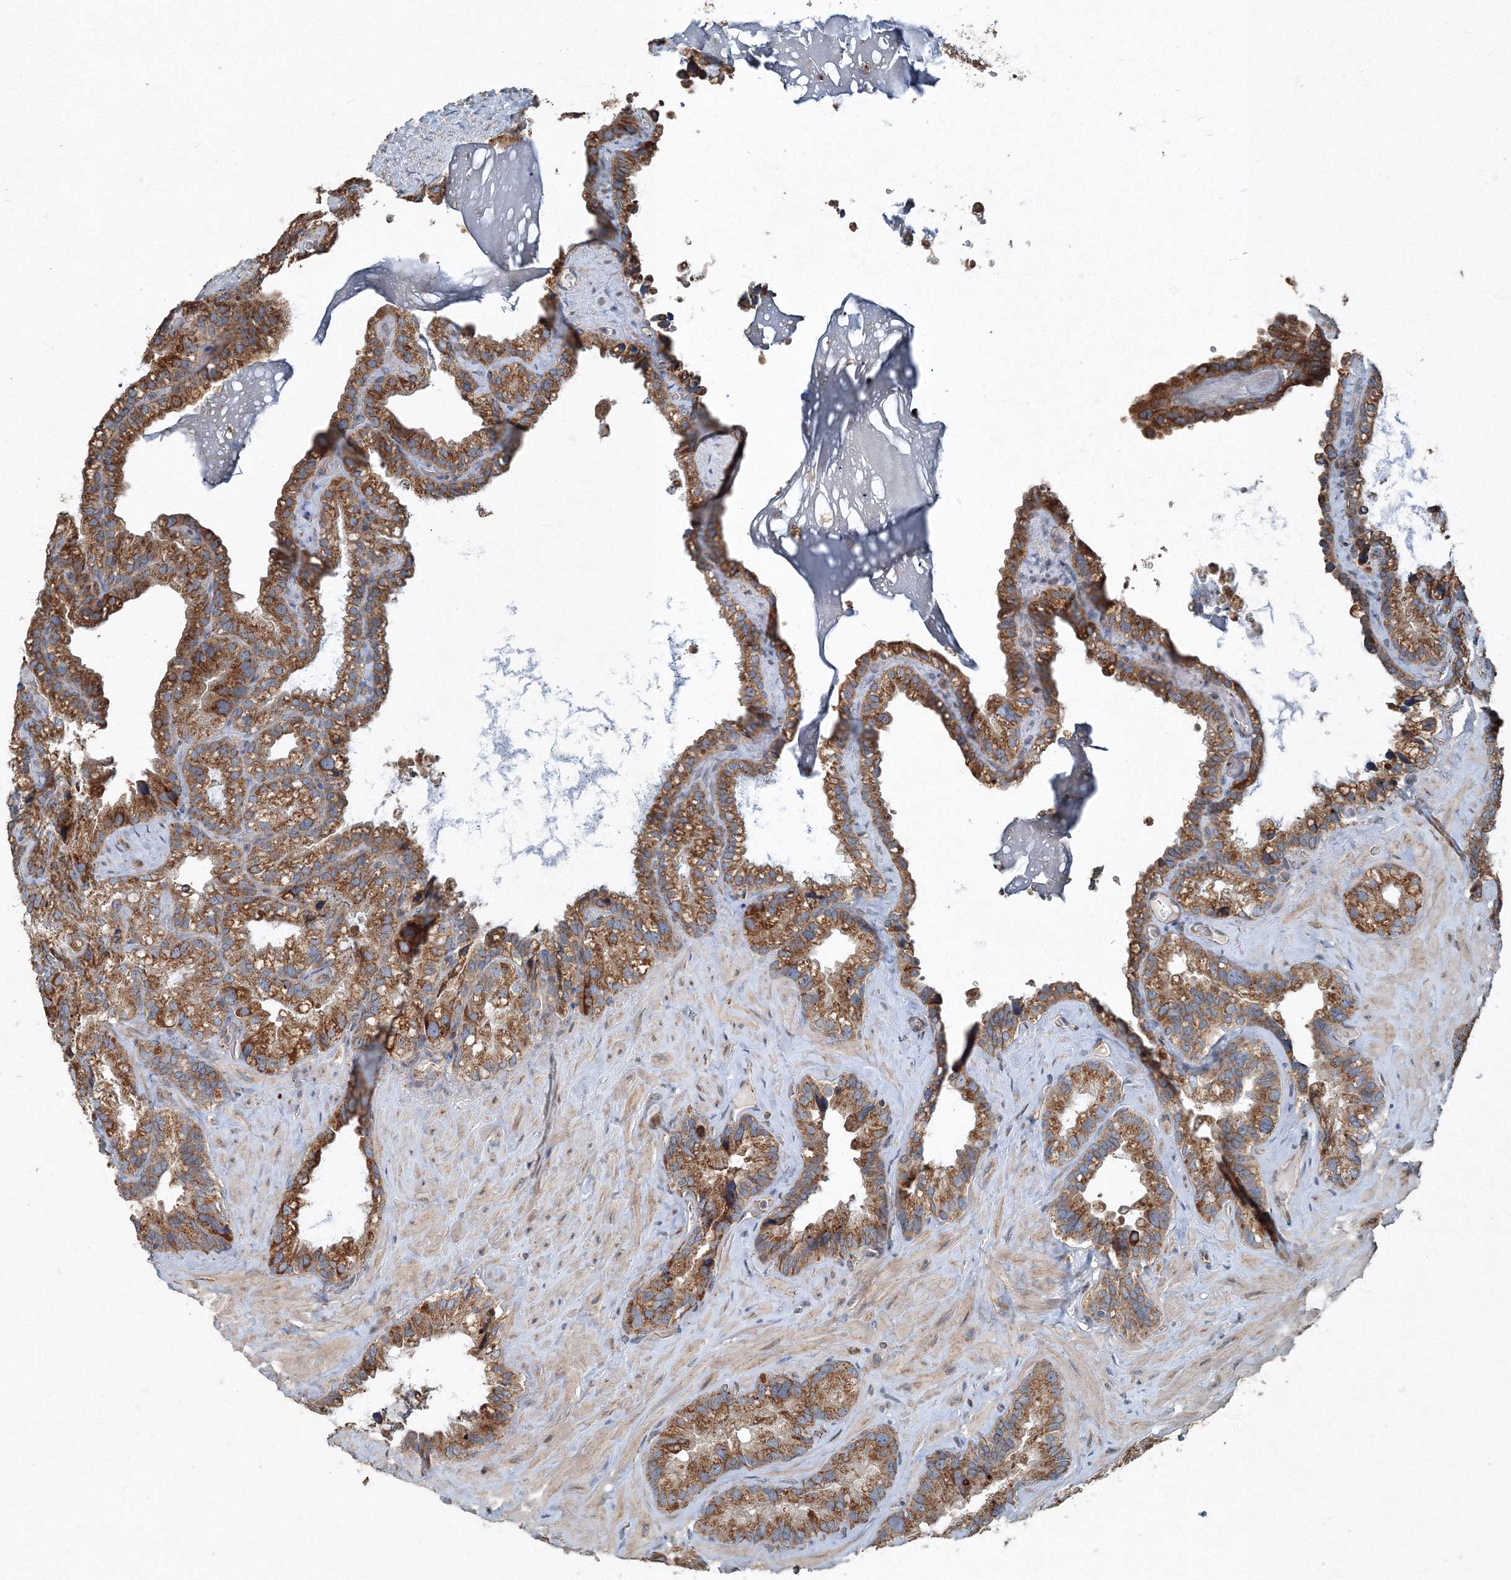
{"staining": {"intensity": "moderate", "quantity": ">75%", "location": "cytoplasmic/membranous"}, "tissue": "seminal vesicle", "cell_type": "Glandular cells", "image_type": "normal", "snomed": [{"axis": "morphology", "description": "Normal tissue, NOS"}, {"axis": "topography", "description": "Prostate"}, {"axis": "topography", "description": "Seminal veicle"}], "caption": "A brown stain shows moderate cytoplasmic/membranous staining of a protein in glandular cells of benign human seminal vesicle. (DAB (3,3'-diaminobenzidine) = brown stain, brightfield microscopy at high magnification).", "gene": "AASDH", "patient": {"sex": "male", "age": 68}}